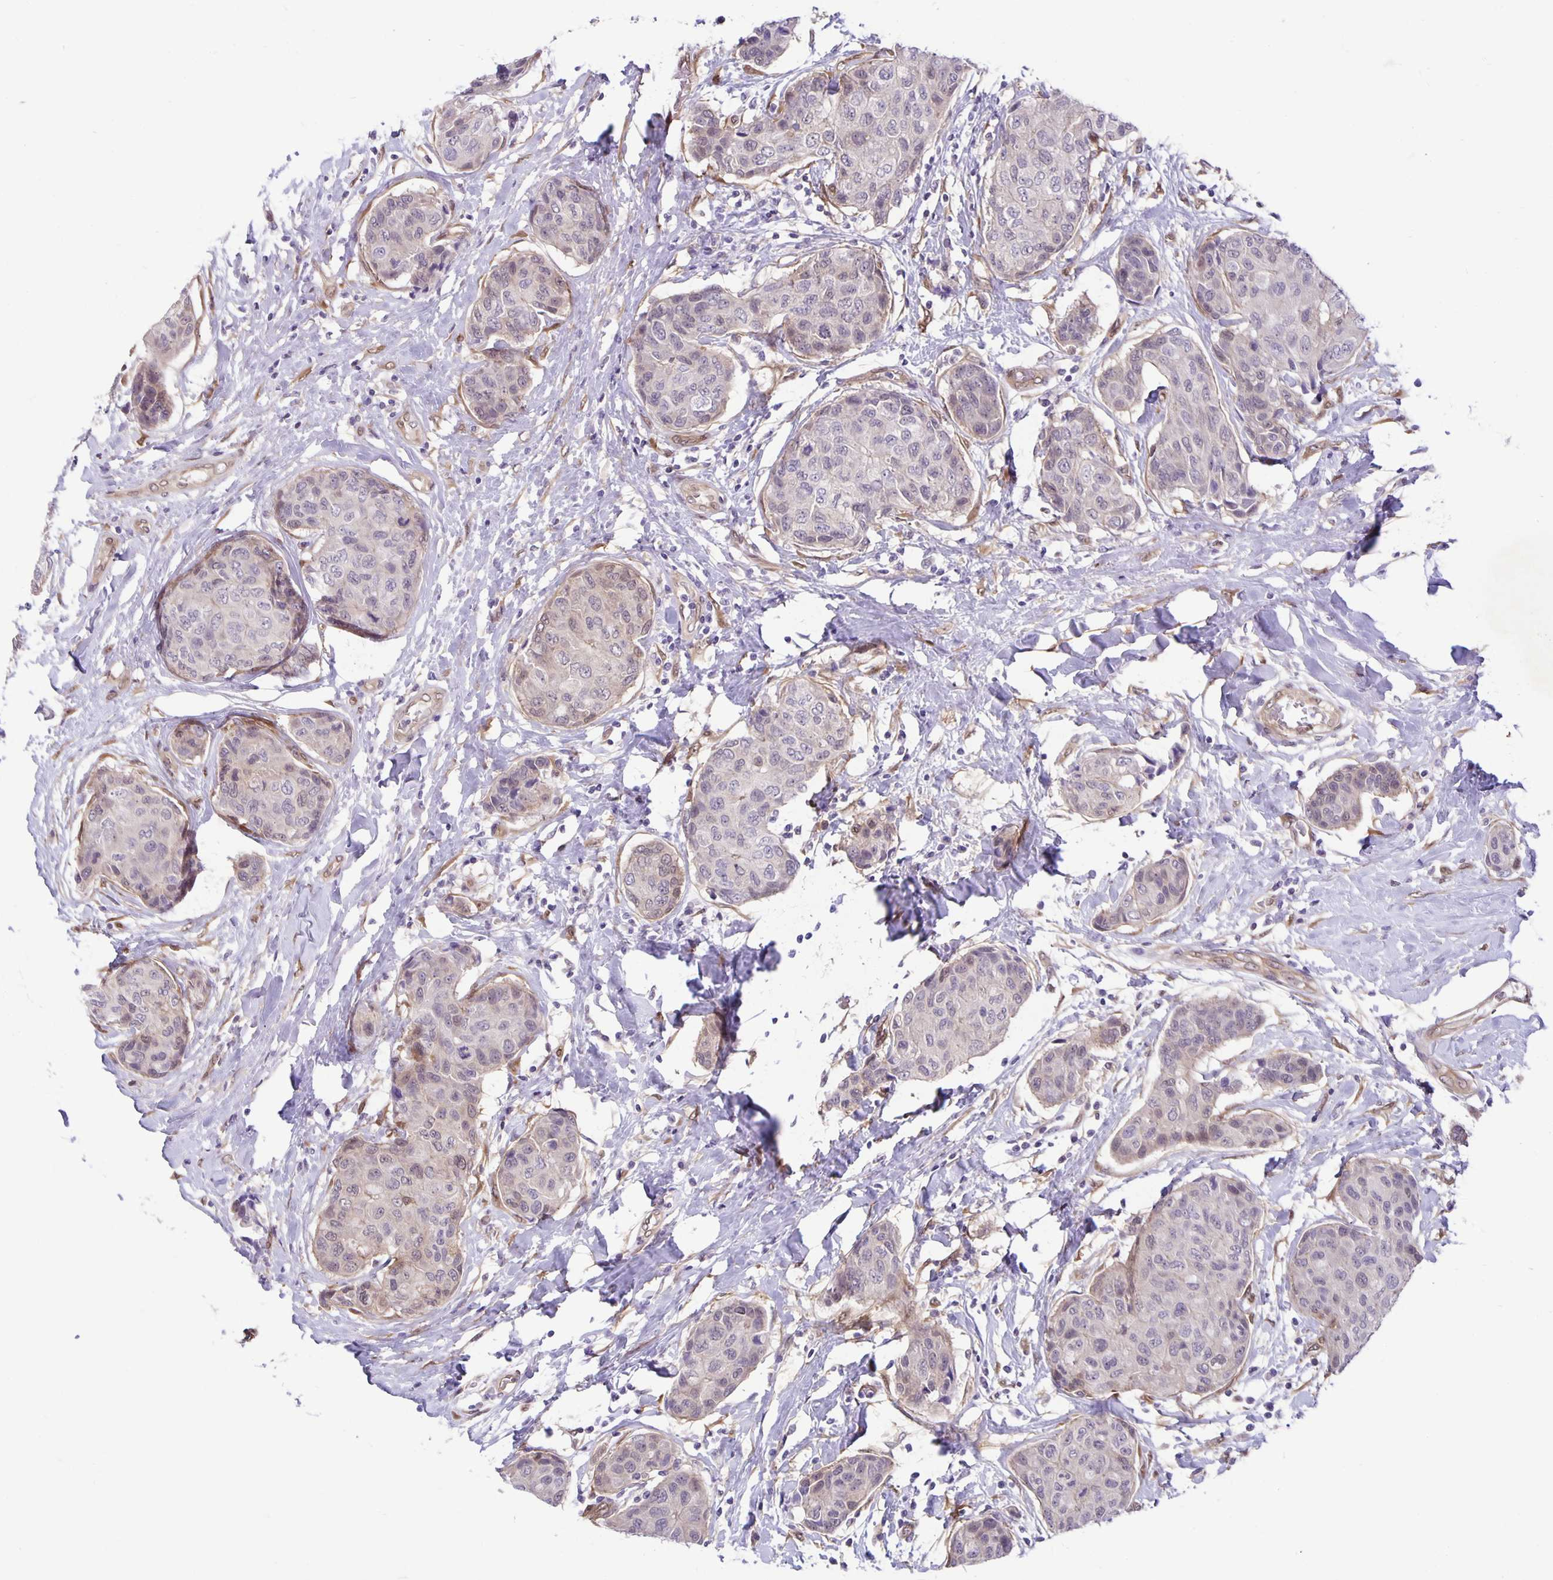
{"staining": {"intensity": "negative", "quantity": "none", "location": "none"}, "tissue": "breast cancer", "cell_type": "Tumor cells", "image_type": "cancer", "snomed": [{"axis": "morphology", "description": "Duct carcinoma"}, {"axis": "topography", "description": "Breast"}], "caption": "This is an immunohistochemistry image of breast cancer (invasive ductal carcinoma). There is no positivity in tumor cells.", "gene": "TAX1BP3", "patient": {"sex": "female", "age": 80}}